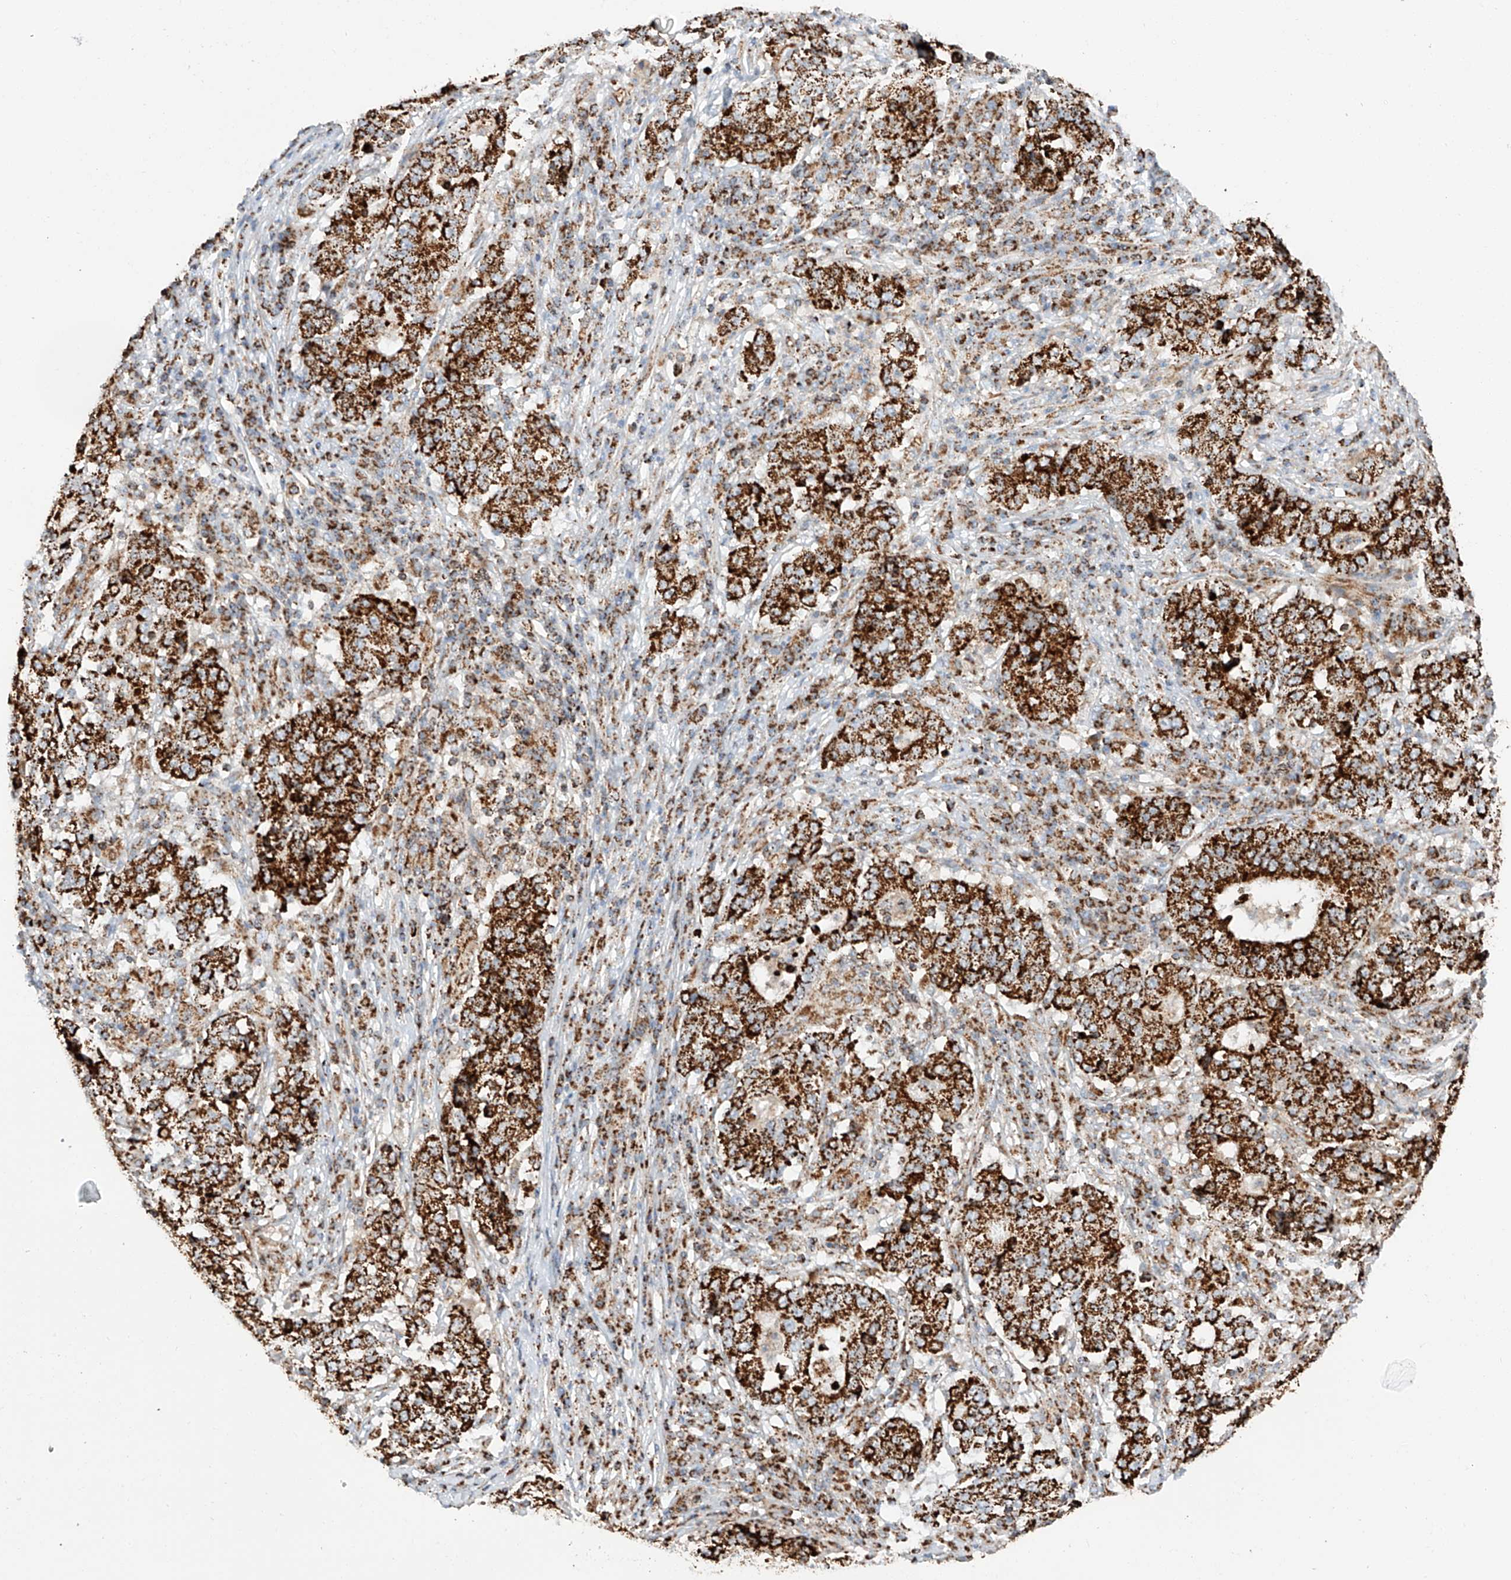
{"staining": {"intensity": "strong", "quantity": ">75%", "location": "cytoplasmic/membranous"}, "tissue": "stomach cancer", "cell_type": "Tumor cells", "image_type": "cancer", "snomed": [{"axis": "morphology", "description": "Adenocarcinoma, NOS"}, {"axis": "topography", "description": "Stomach"}], "caption": "Adenocarcinoma (stomach) was stained to show a protein in brown. There is high levels of strong cytoplasmic/membranous staining in about >75% of tumor cells.", "gene": "TTC27", "patient": {"sex": "male", "age": 59}}